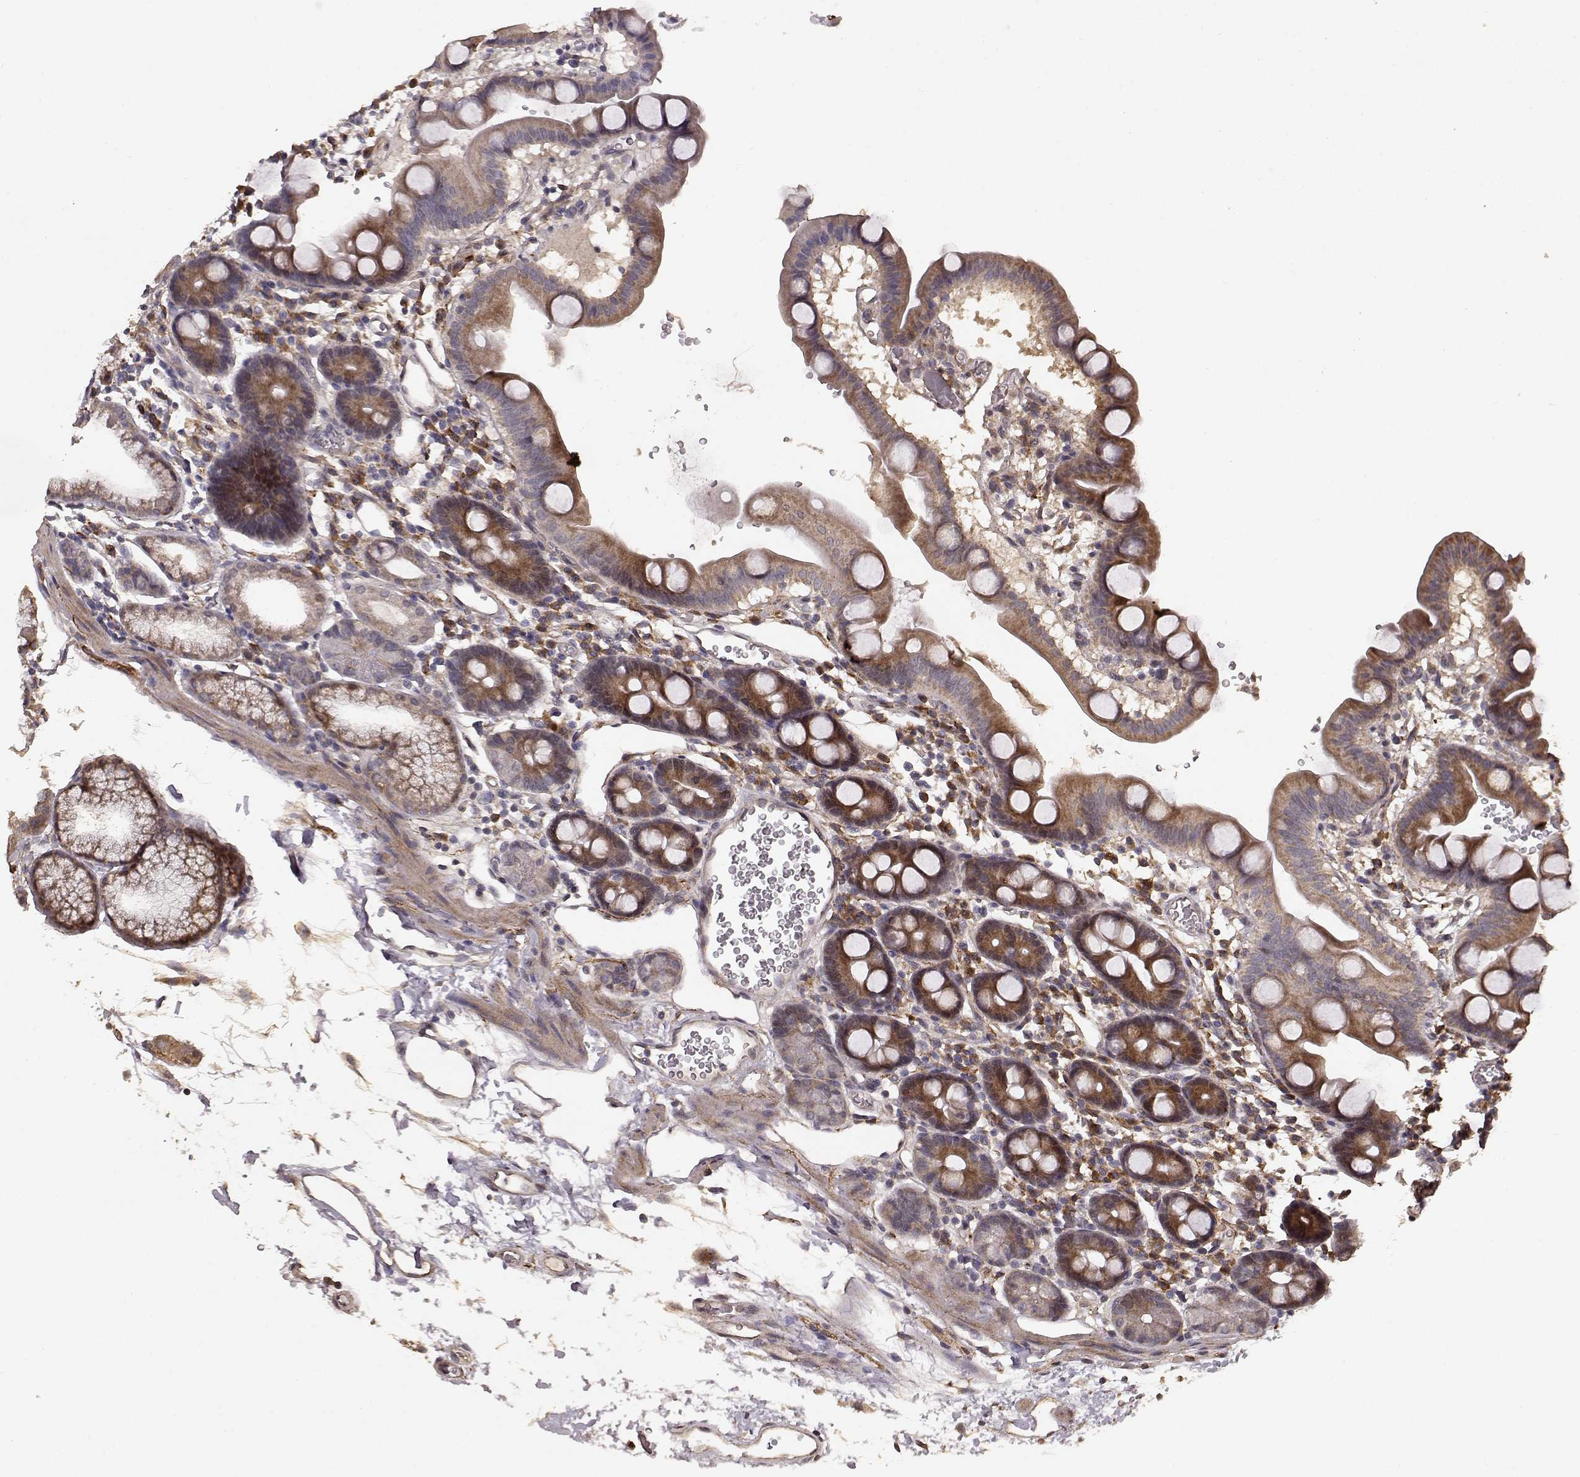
{"staining": {"intensity": "strong", "quantity": "25%-75%", "location": "cytoplasmic/membranous"}, "tissue": "duodenum", "cell_type": "Glandular cells", "image_type": "normal", "snomed": [{"axis": "morphology", "description": "Normal tissue, NOS"}, {"axis": "topography", "description": "Duodenum"}], "caption": "Brown immunohistochemical staining in unremarkable human duodenum displays strong cytoplasmic/membranous expression in approximately 25%-75% of glandular cells. (brown staining indicates protein expression, while blue staining denotes nuclei).", "gene": "USP15", "patient": {"sex": "male", "age": 59}}